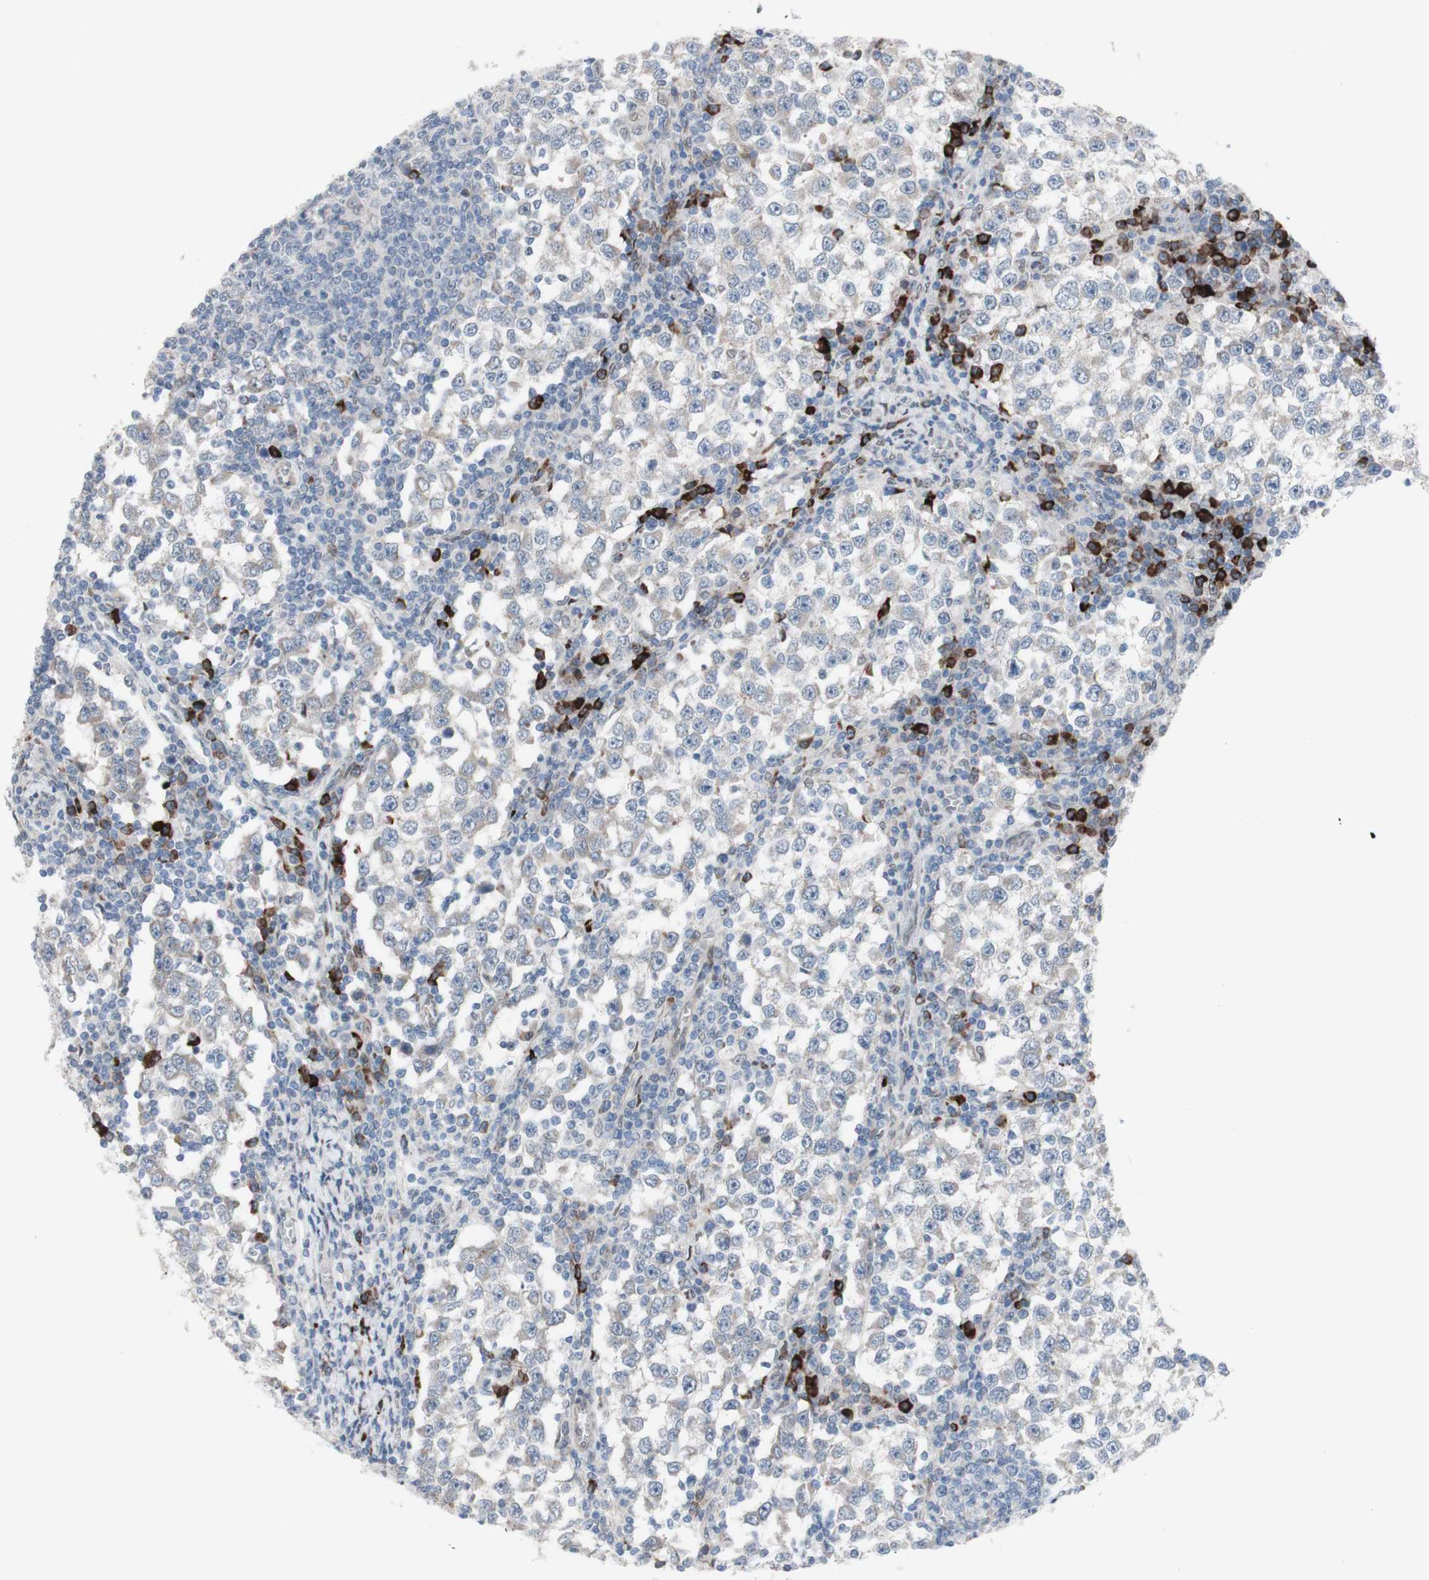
{"staining": {"intensity": "strong", "quantity": "<25%", "location": "cytoplasmic/membranous"}, "tissue": "testis cancer", "cell_type": "Tumor cells", "image_type": "cancer", "snomed": [{"axis": "morphology", "description": "Seminoma, NOS"}, {"axis": "topography", "description": "Testis"}], "caption": "There is medium levels of strong cytoplasmic/membranous expression in tumor cells of testis seminoma, as demonstrated by immunohistochemical staining (brown color).", "gene": "PHTF2", "patient": {"sex": "male", "age": 65}}